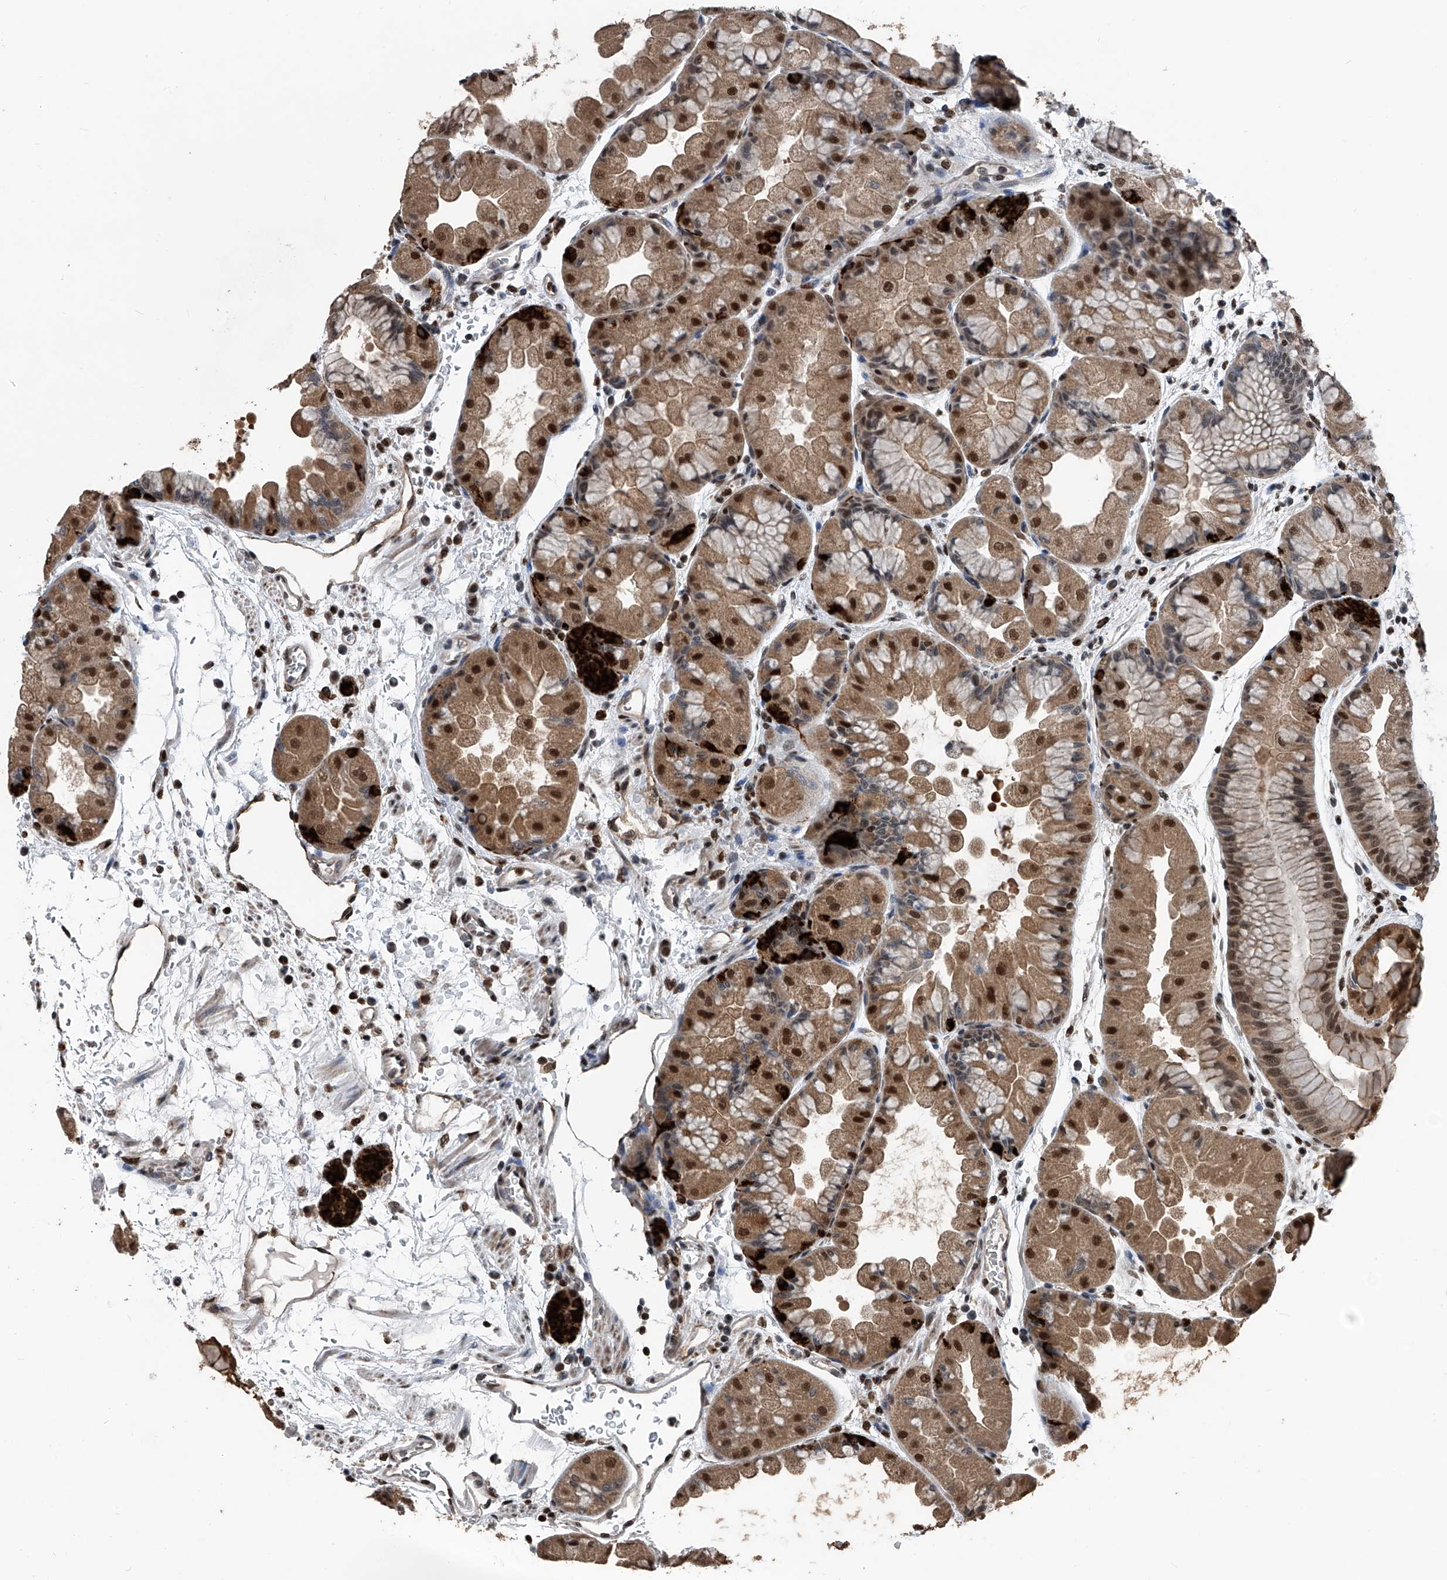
{"staining": {"intensity": "moderate", "quantity": ">75%", "location": "cytoplasmic/membranous,nuclear"}, "tissue": "stomach", "cell_type": "Glandular cells", "image_type": "normal", "snomed": [{"axis": "morphology", "description": "Normal tissue, NOS"}, {"axis": "topography", "description": "Stomach, upper"}], "caption": "This image displays benign stomach stained with IHC to label a protein in brown. The cytoplasmic/membranous,nuclear of glandular cells show moderate positivity for the protein. Nuclei are counter-stained blue.", "gene": "FKBP5", "patient": {"sex": "male", "age": 47}}